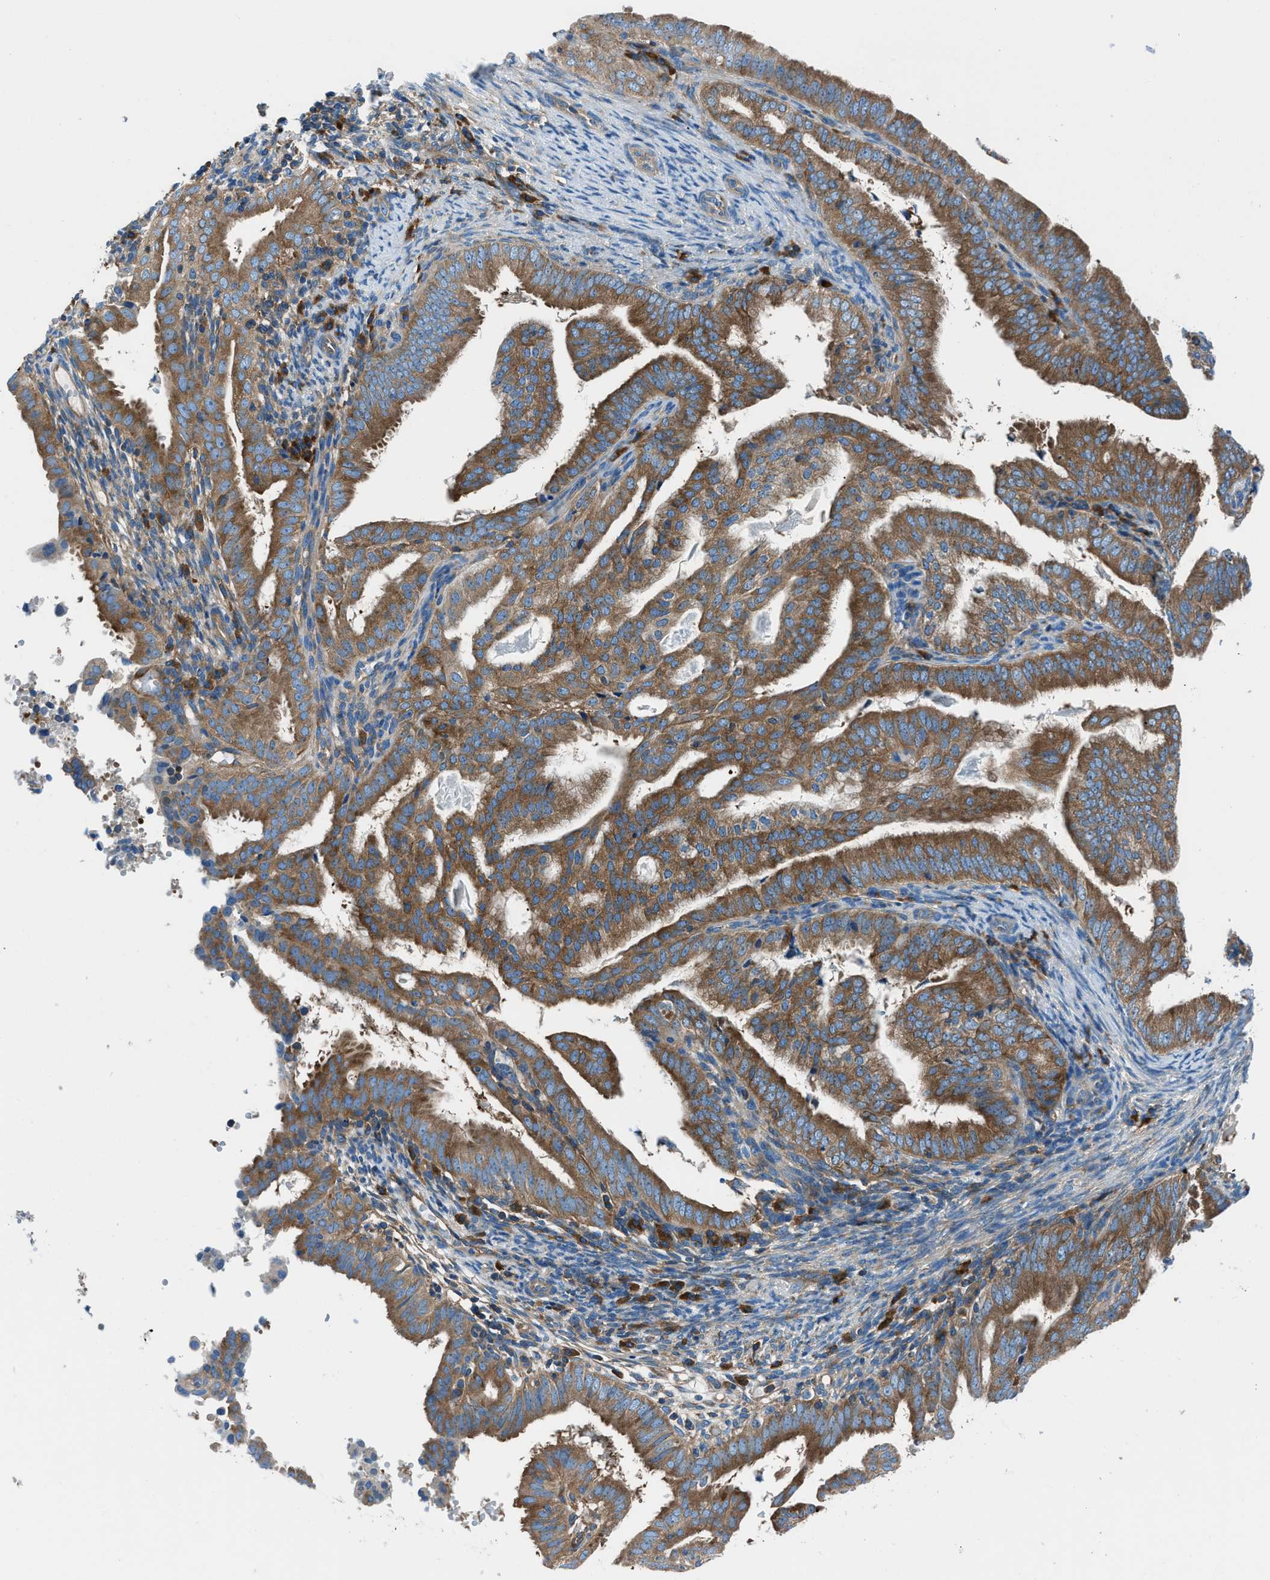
{"staining": {"intensity": "strong", "quantity": ">75%", "location": "cytoplasmic/membranous"}, "tissue": "endometrial cancer", "cell_type": "Tumor cells", "image_type": "cancer", "snomed": [{"axis": "morphology", "description": "Adenocarcinoma, NOS"}, {"axis": "topography", "description": "Endometrium"}], "caption": "Immunohistochemistry image of neoplastic tissue: endometrial cancer stained using IHC exhibits high levels of strong protein expression localized specifically in the cytoplasmic/membranous of tumor cells, appearing as a cytoplasmic/membranous brown color.", "gene": "SARS1", "patient": {"sex": "female", "age": 58}}